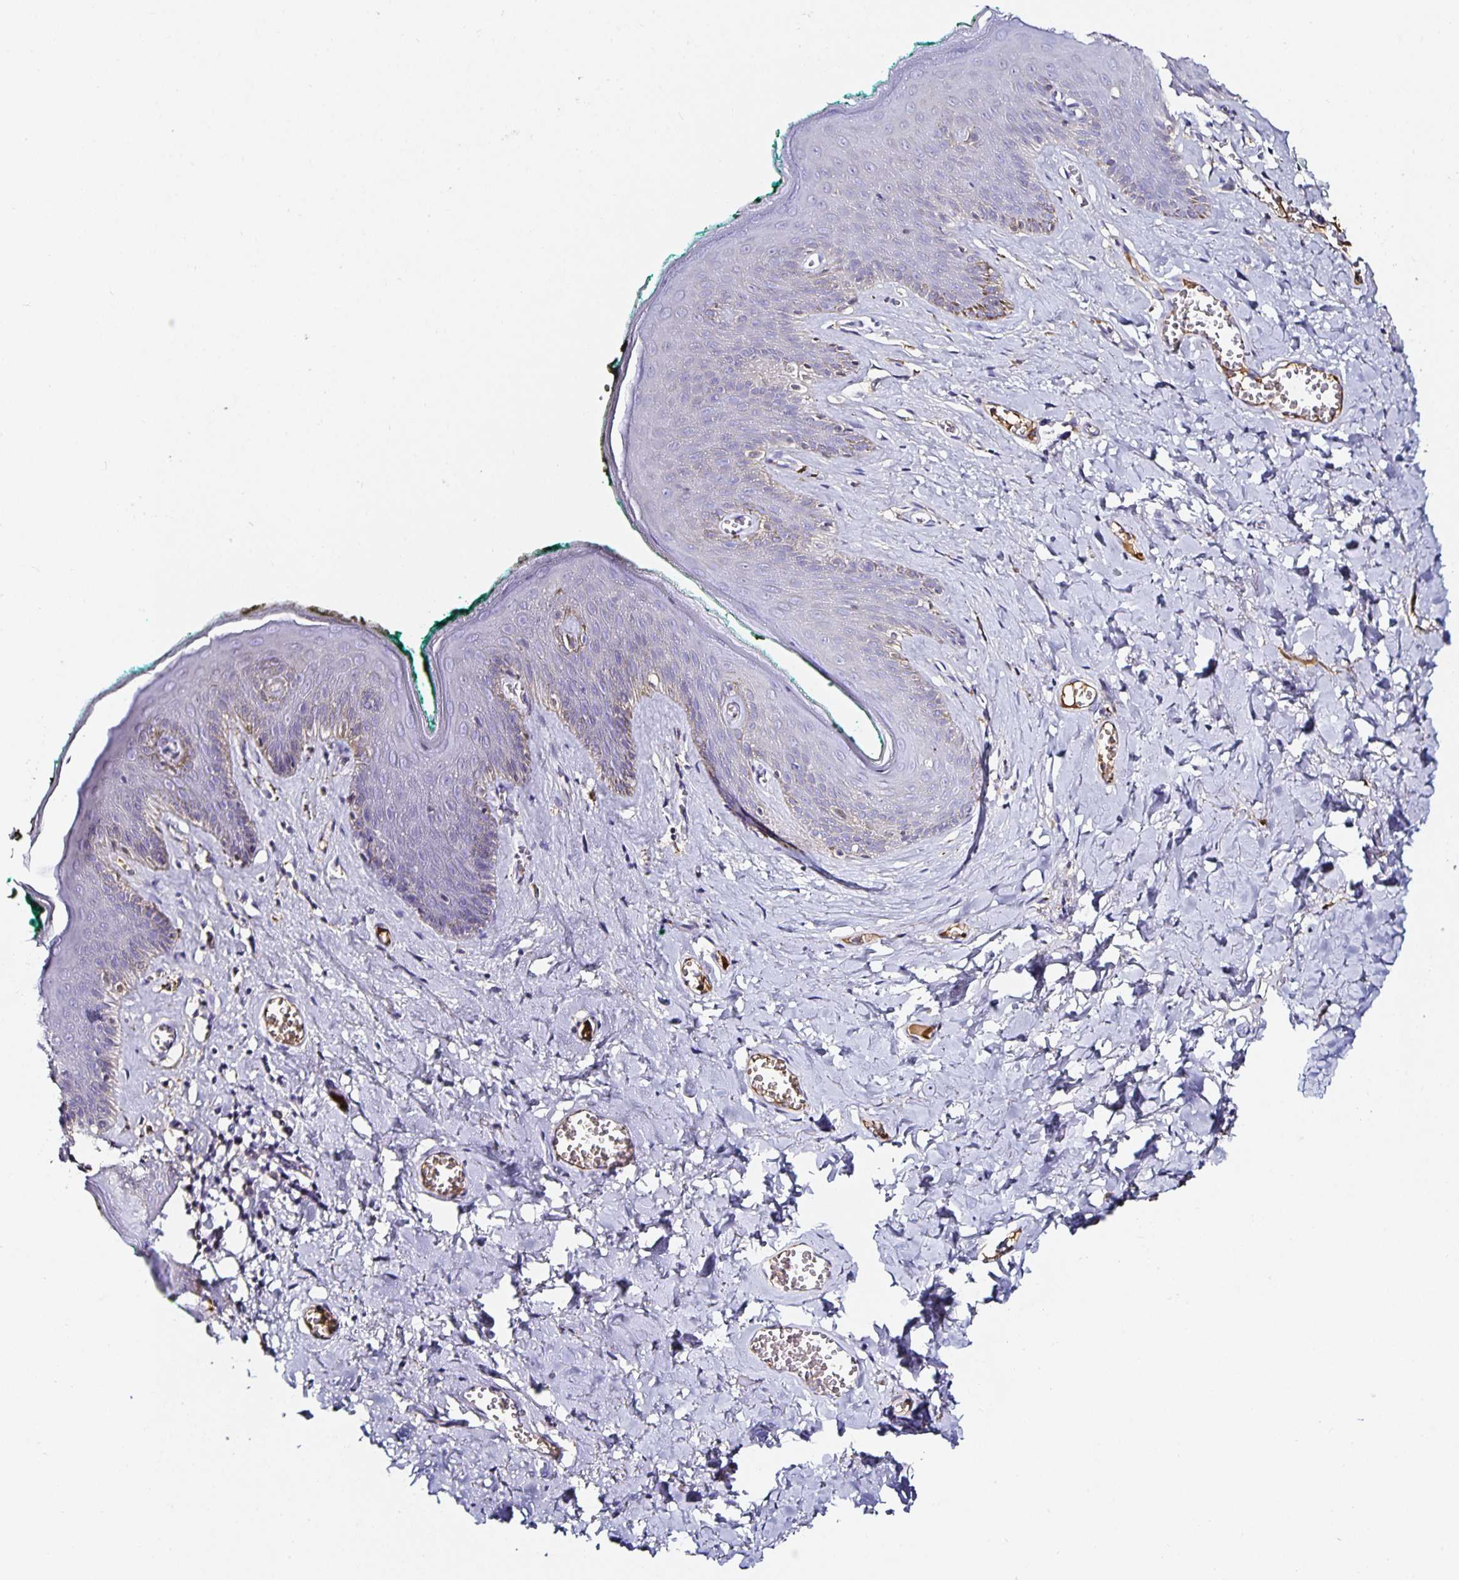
{"staining": {"intensity": "negative", "quantity": "none", "location": "none"}, "tissue": "skin", "cell_type": "Epidermal cells", "image_type": "normal", "snomed": [{"axis": "morphology", "description": "Normal tissue, NOS"}, {"axis": "topography", "description": "Vulva"}, {"axis": "topography", "description": "Peripheral nerve tissue"}], "caption": "Protein analysis of normal skin displays no significant positivity in epidermal cells. (Stains: DAB (3,3'-diaminobenzidine) immunohistochemistry (IHC) with hematoxylin counter stain, Microscopy: brightfield microscopy at high magnification).", "gene": "TTR", "patient": {"sex": "female", "age": 66}}